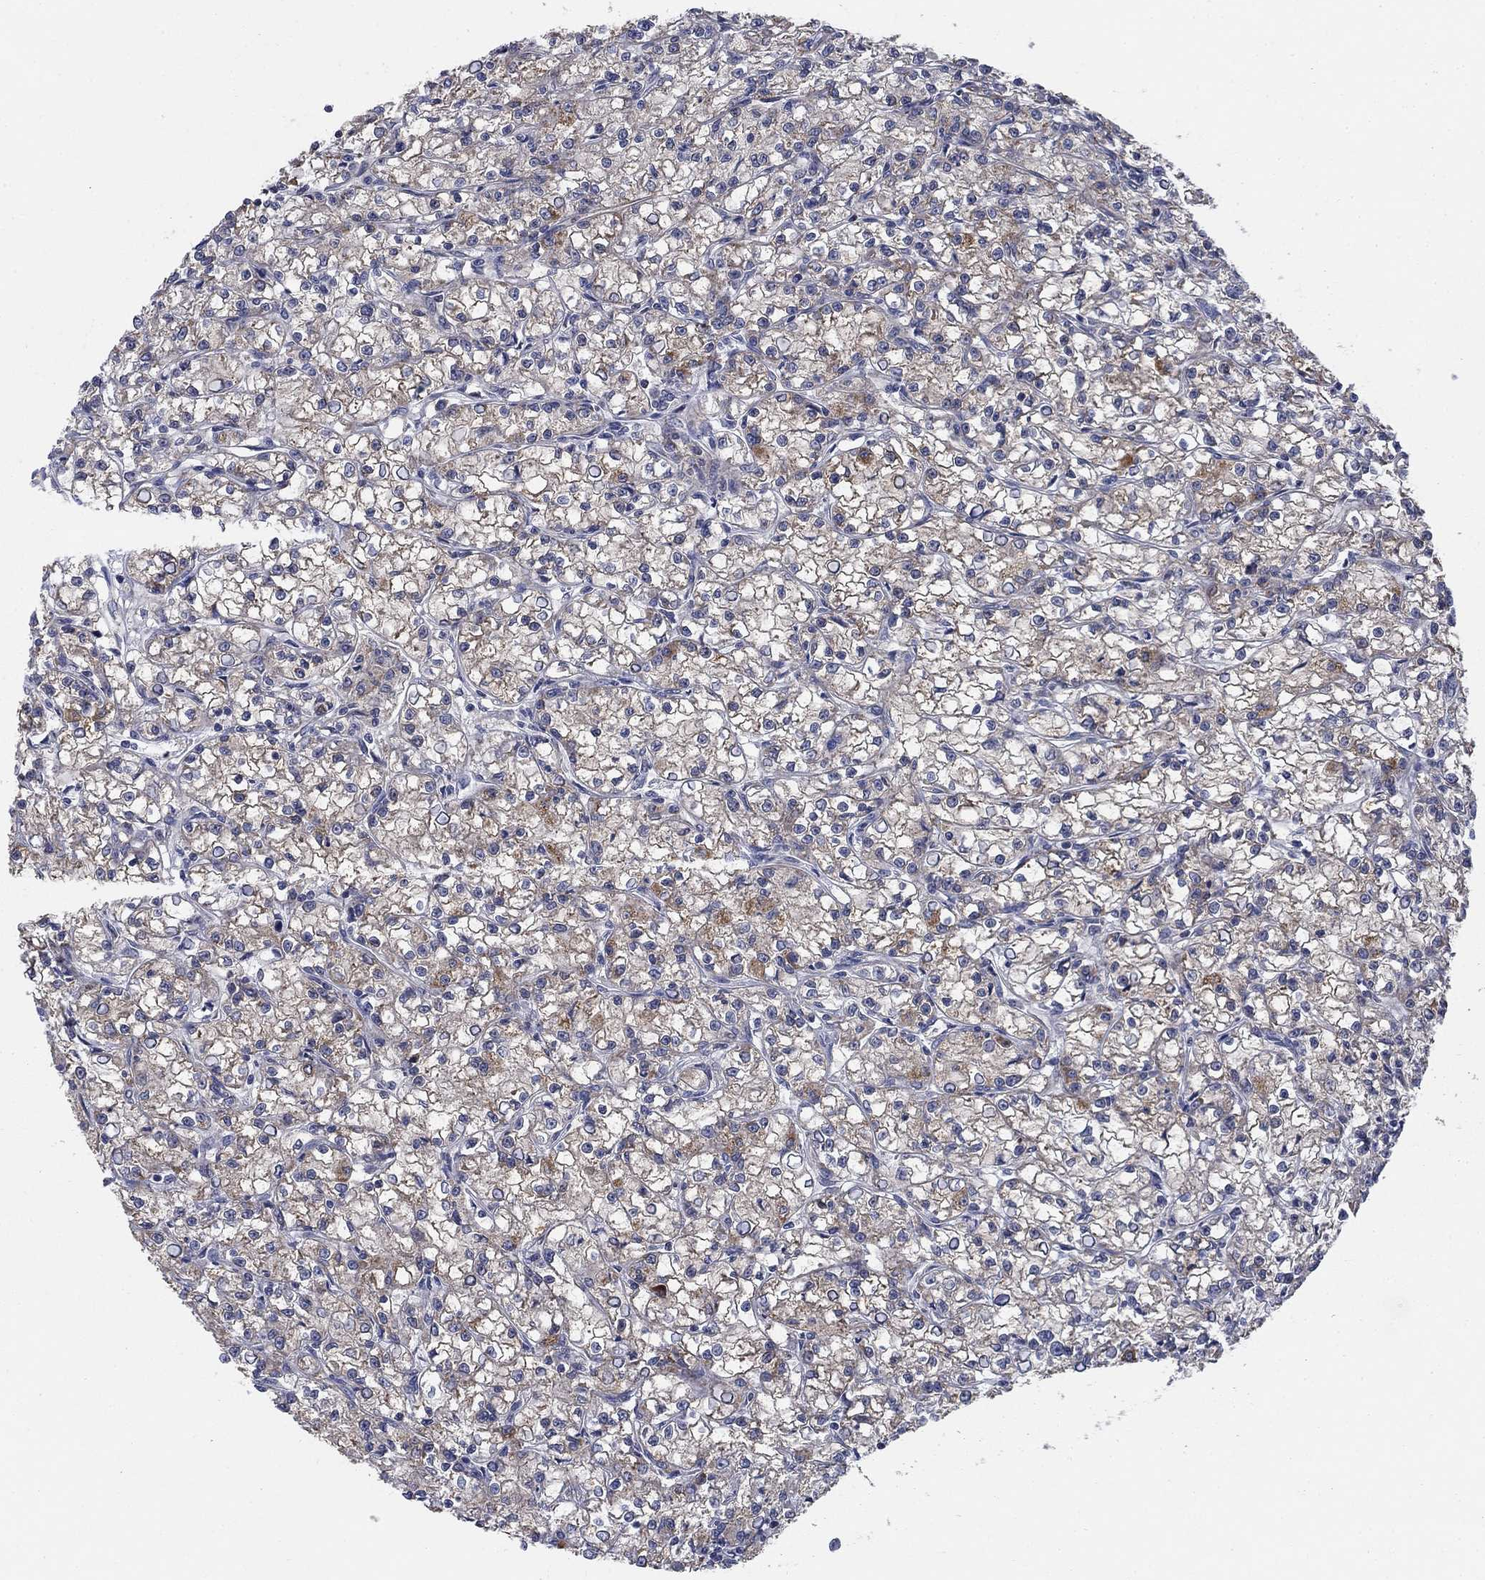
{"staining": {"intensity": "moderate", "quantity": "<25%", "location": "cytoplasmic/membranous"}, "tissue": "renal cancer", "cell_type": "Tumor cells", "image_type": "cancer", "snomed": [{"axis": "morphology", "description": "Adenocarcinoma, NOS"}, {"axis": "topography", "description": "Kidney"}], "caption": "A brown stain shows moderate cytoplasmic/membranous positivity of a protein in renal adenocarcinoma tumor cells.", "gene": "NME7", "patient": {"sex": "female", "age": 59}}